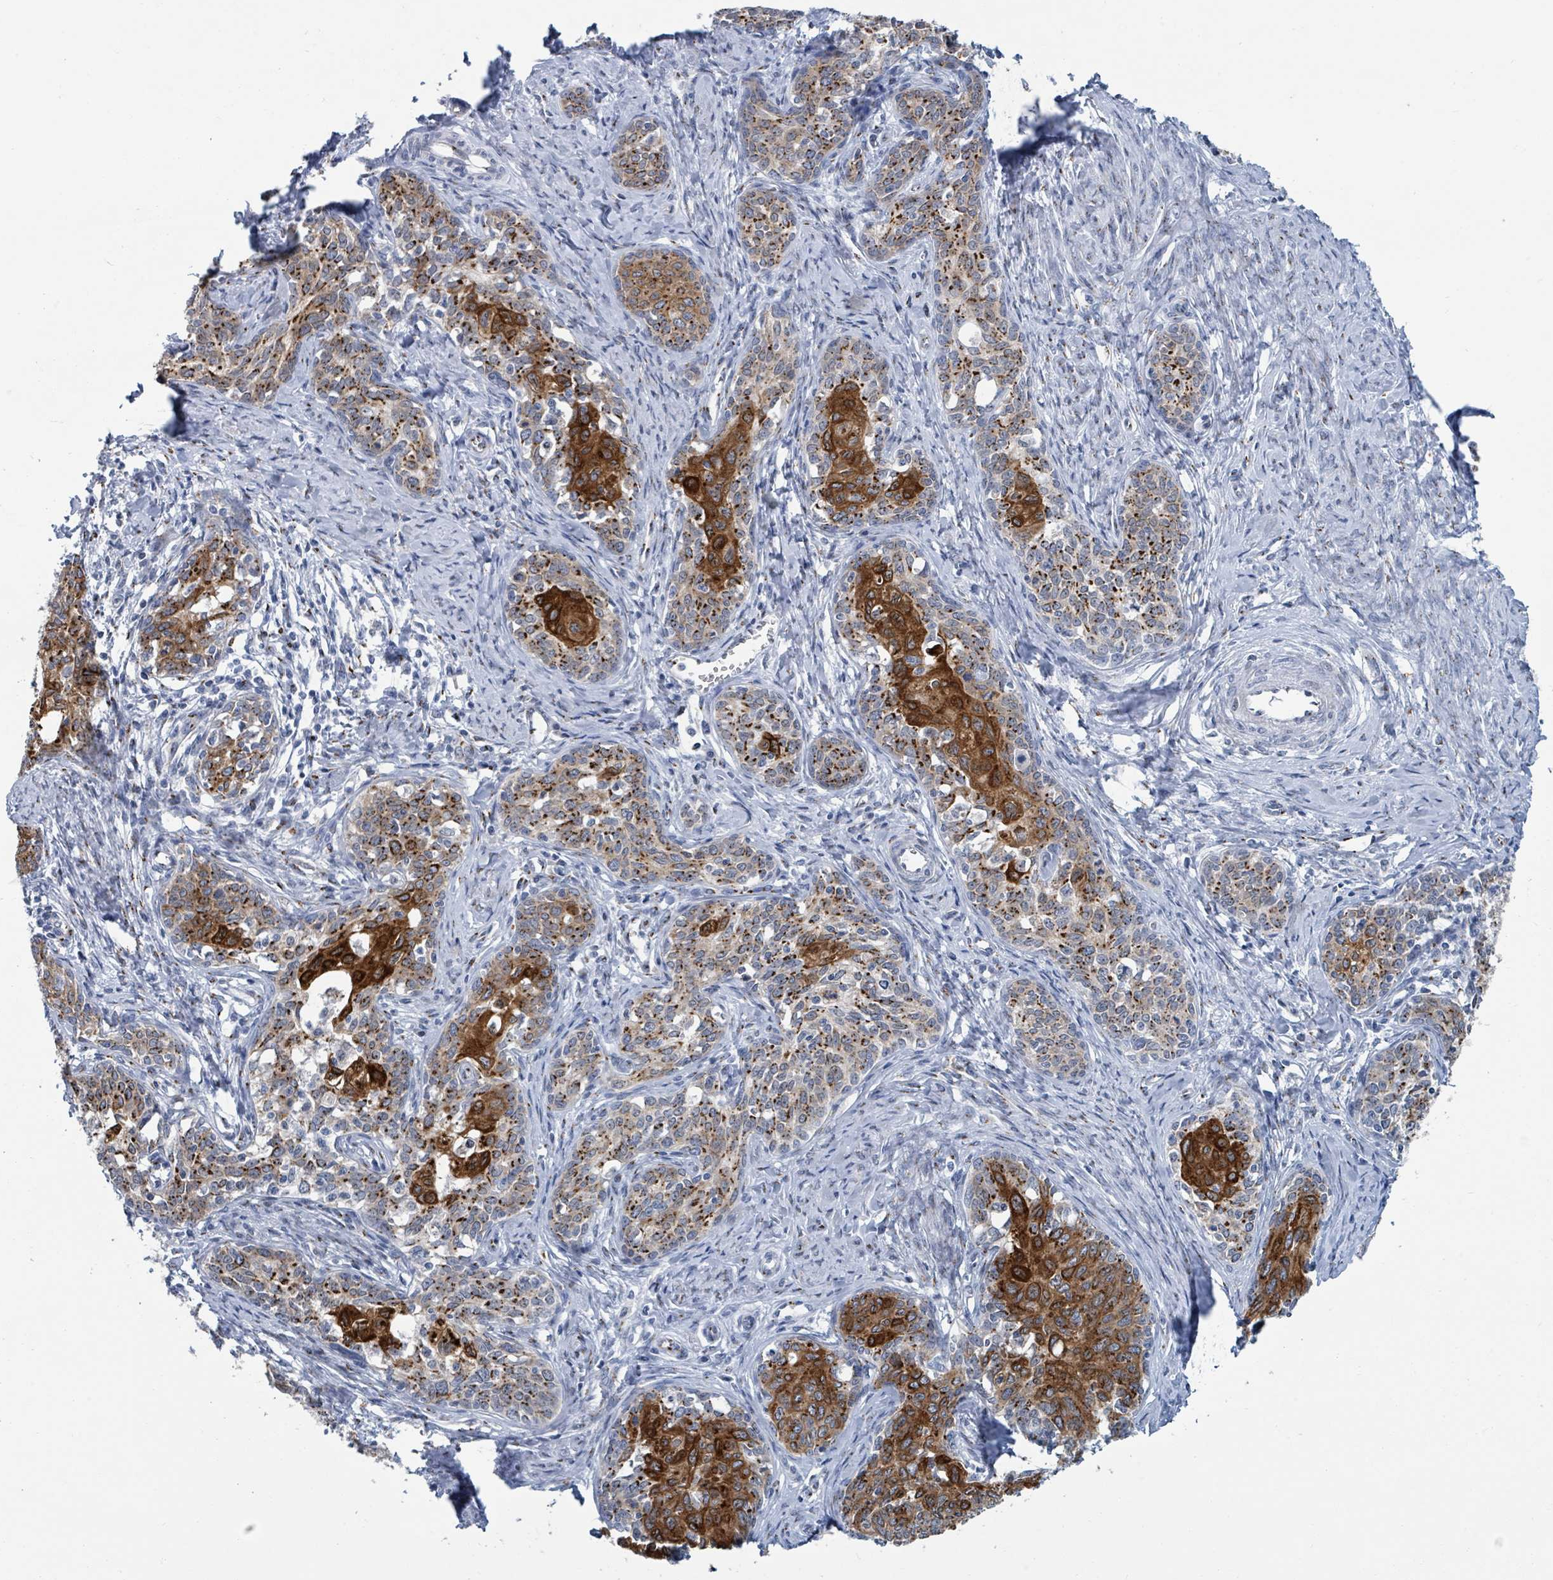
{"staining": {"intensity": "strong", "quantity": "25%-75%", "location": "cytoplasmic/membranous"}, "tissue": "cervical cancer", "cell_type": "Tumor cells", "image_type": "cancer", "snomed": [{"axis": "morphology", "description": "Squamous cell carcinoma, NOS"}, {"axis": "morphology", "description": "Adenocarcinoma, NOS"}, {"axis": "topography", "description": "Cervix"}], "caption": "Tumor cells demonstrate high levels of strong cytoplasmic/membranous expression in about 25%-75% of cells in cervical cancer (adenocarcinoma).", "gene": "DCAF5", "patient": {"sex": "female", "age": 52}}